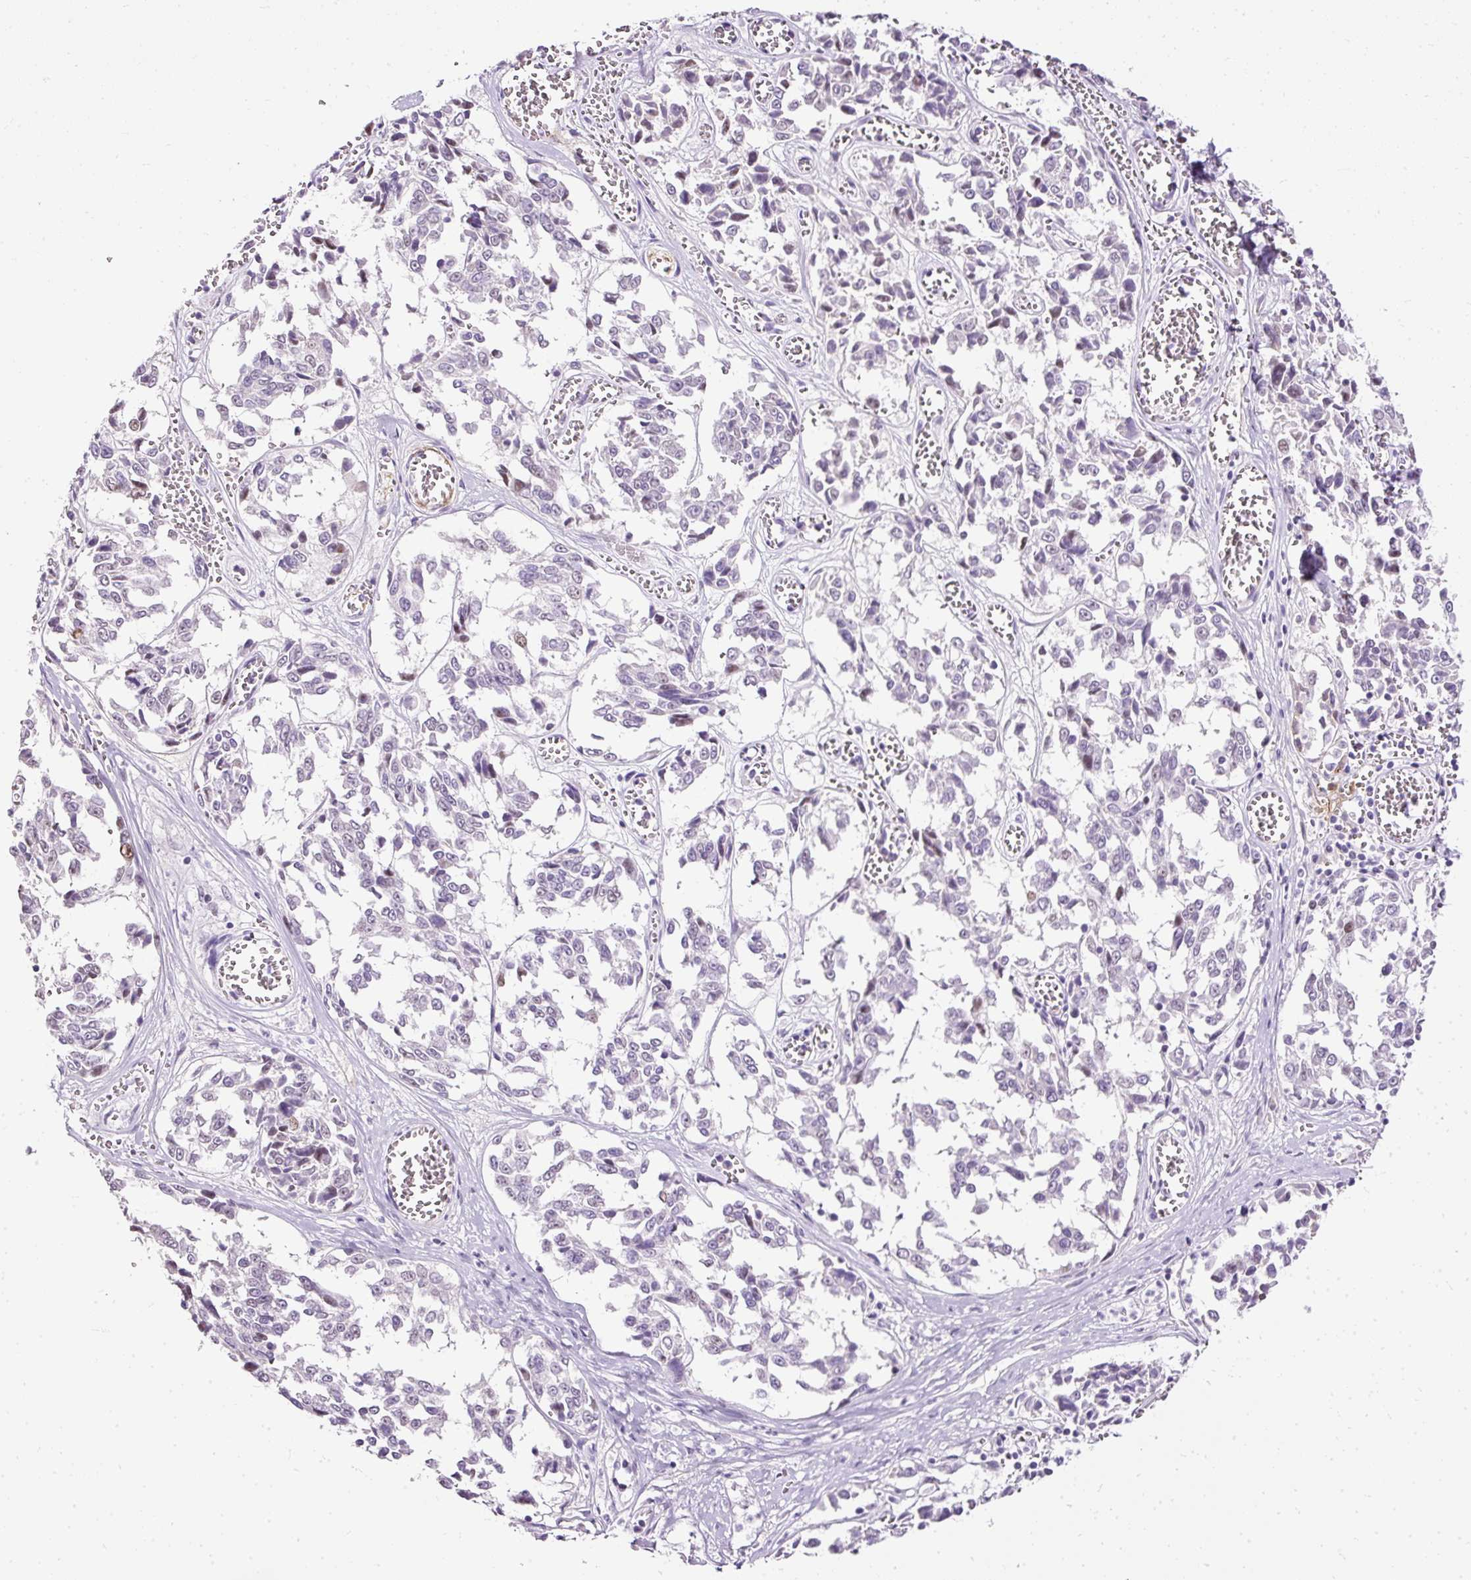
{"staining": {"intensity": "weak", "quantity": "<25%", "location": "nuclear"}, "tissue": "melanoma", "cell_type": "Tumor cells", "image_type": "cancer", "snomed": [{"axis": "morphology", "description": "Malignant melanoma, NOS"}, {"axis": "topography", "description": "Skin"}], "caption": "This is an immunohistochemistry (IHC) image of human malignant melanoma. There is no expression in tumor cells.", "gene": "PDE6B", "patient": {"sex": "female", "age": 64}}